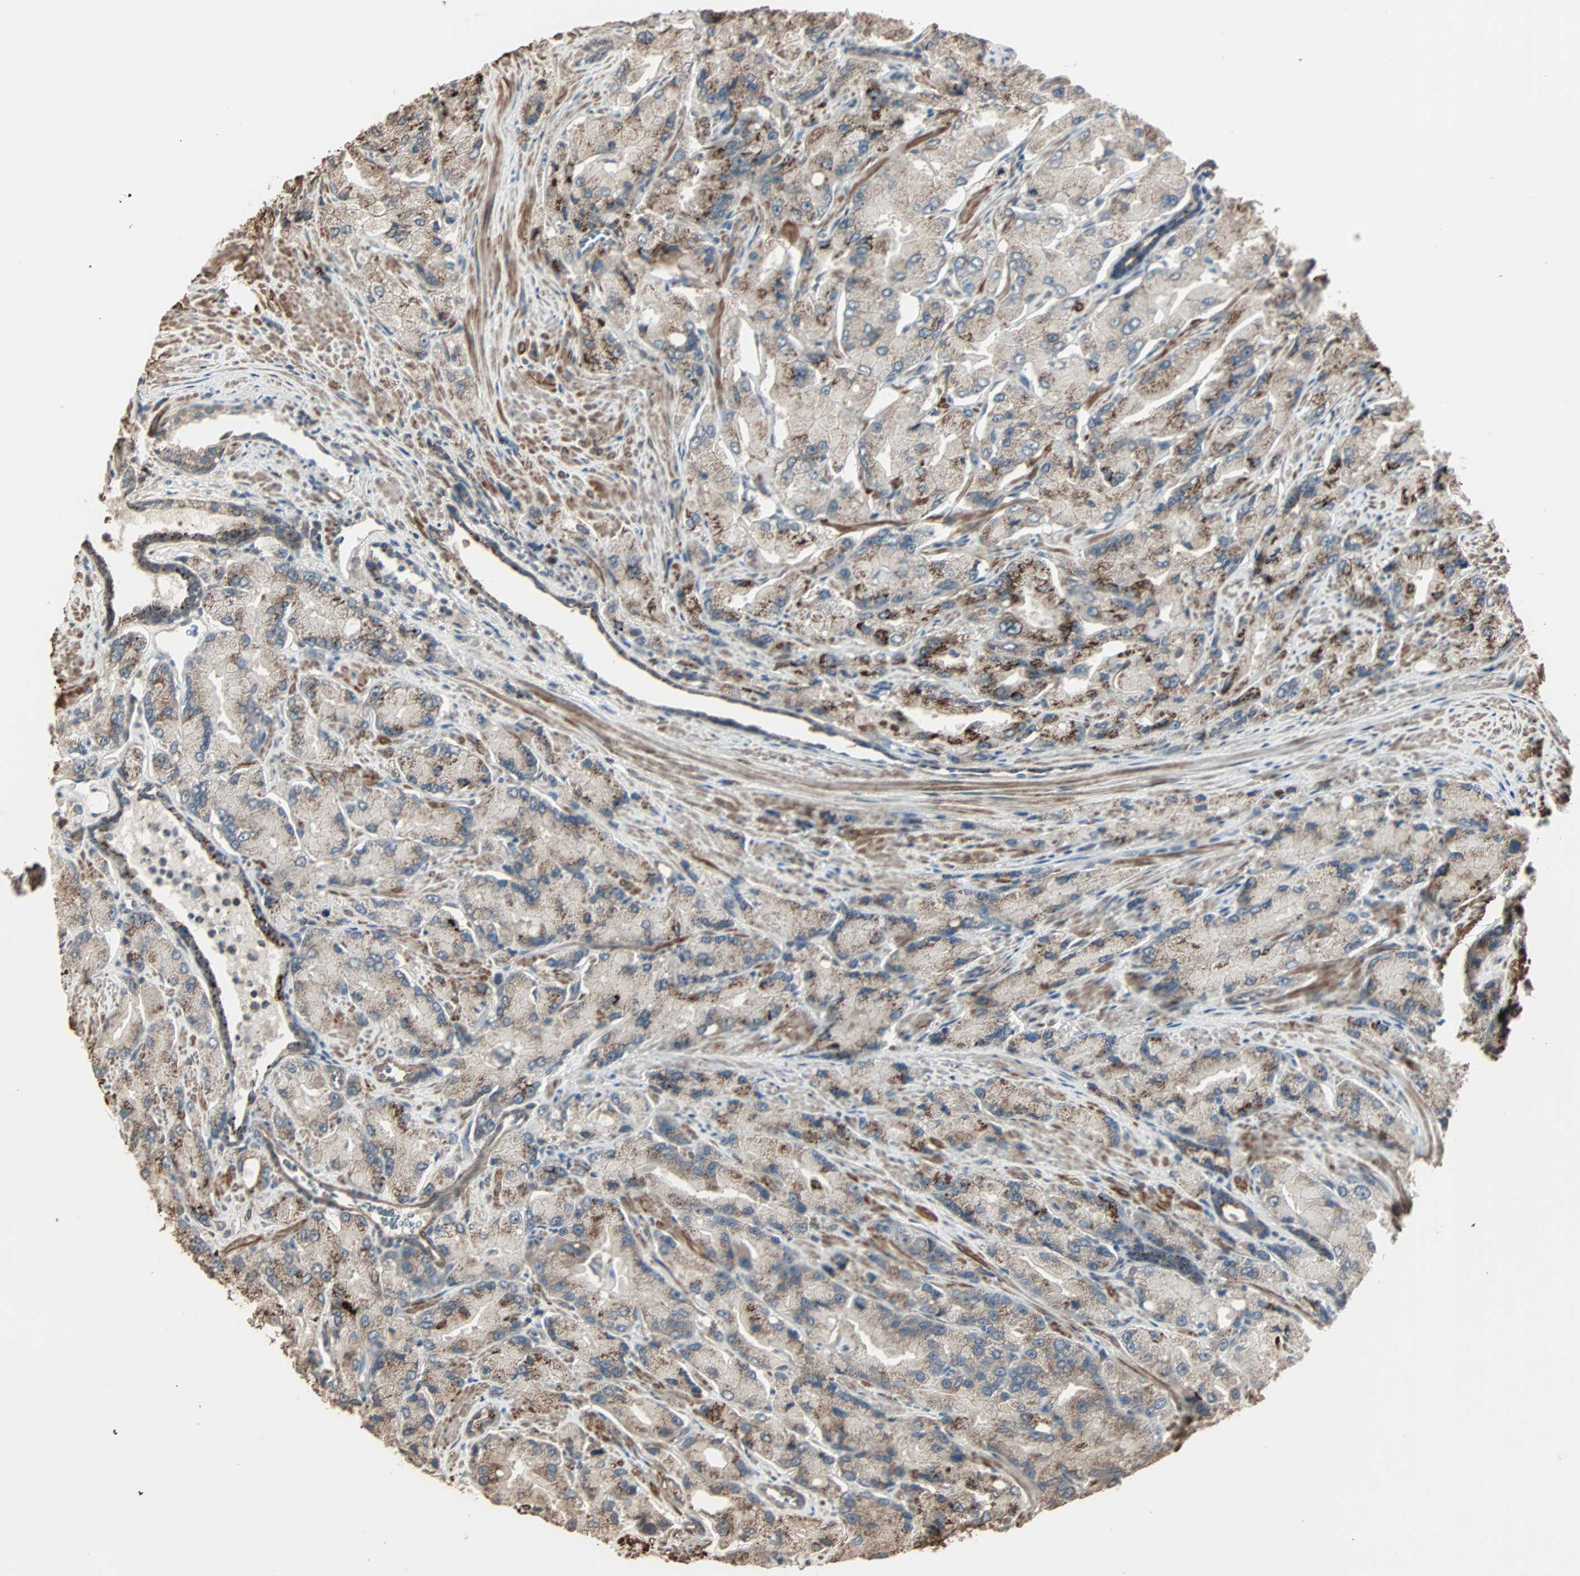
{"staining": {"intensity": "moderate", "quantity": "25%-75%", "location": "cytoplasmic/membranous"}, "tissue": "prostate cancer", "cell_type": "Tumor cells", "image_type": "cancer", "snomed": [{"axis": "morphology", "description": "Adenocarcinoma, High grade"}, {"axis": "topography", "description": "Prostate"}], "caption": "Prostate adenocarcinoma (high-grade) stained with DAB (3,3'-diaminobenzidine) immunohistochemistry shows medium levels of moderate cytoplasmic/membranous positivity in about 25%-75% of tumor cells.", "gene": "GALNT3", "patient": {"sex": "male", "age": 58}}